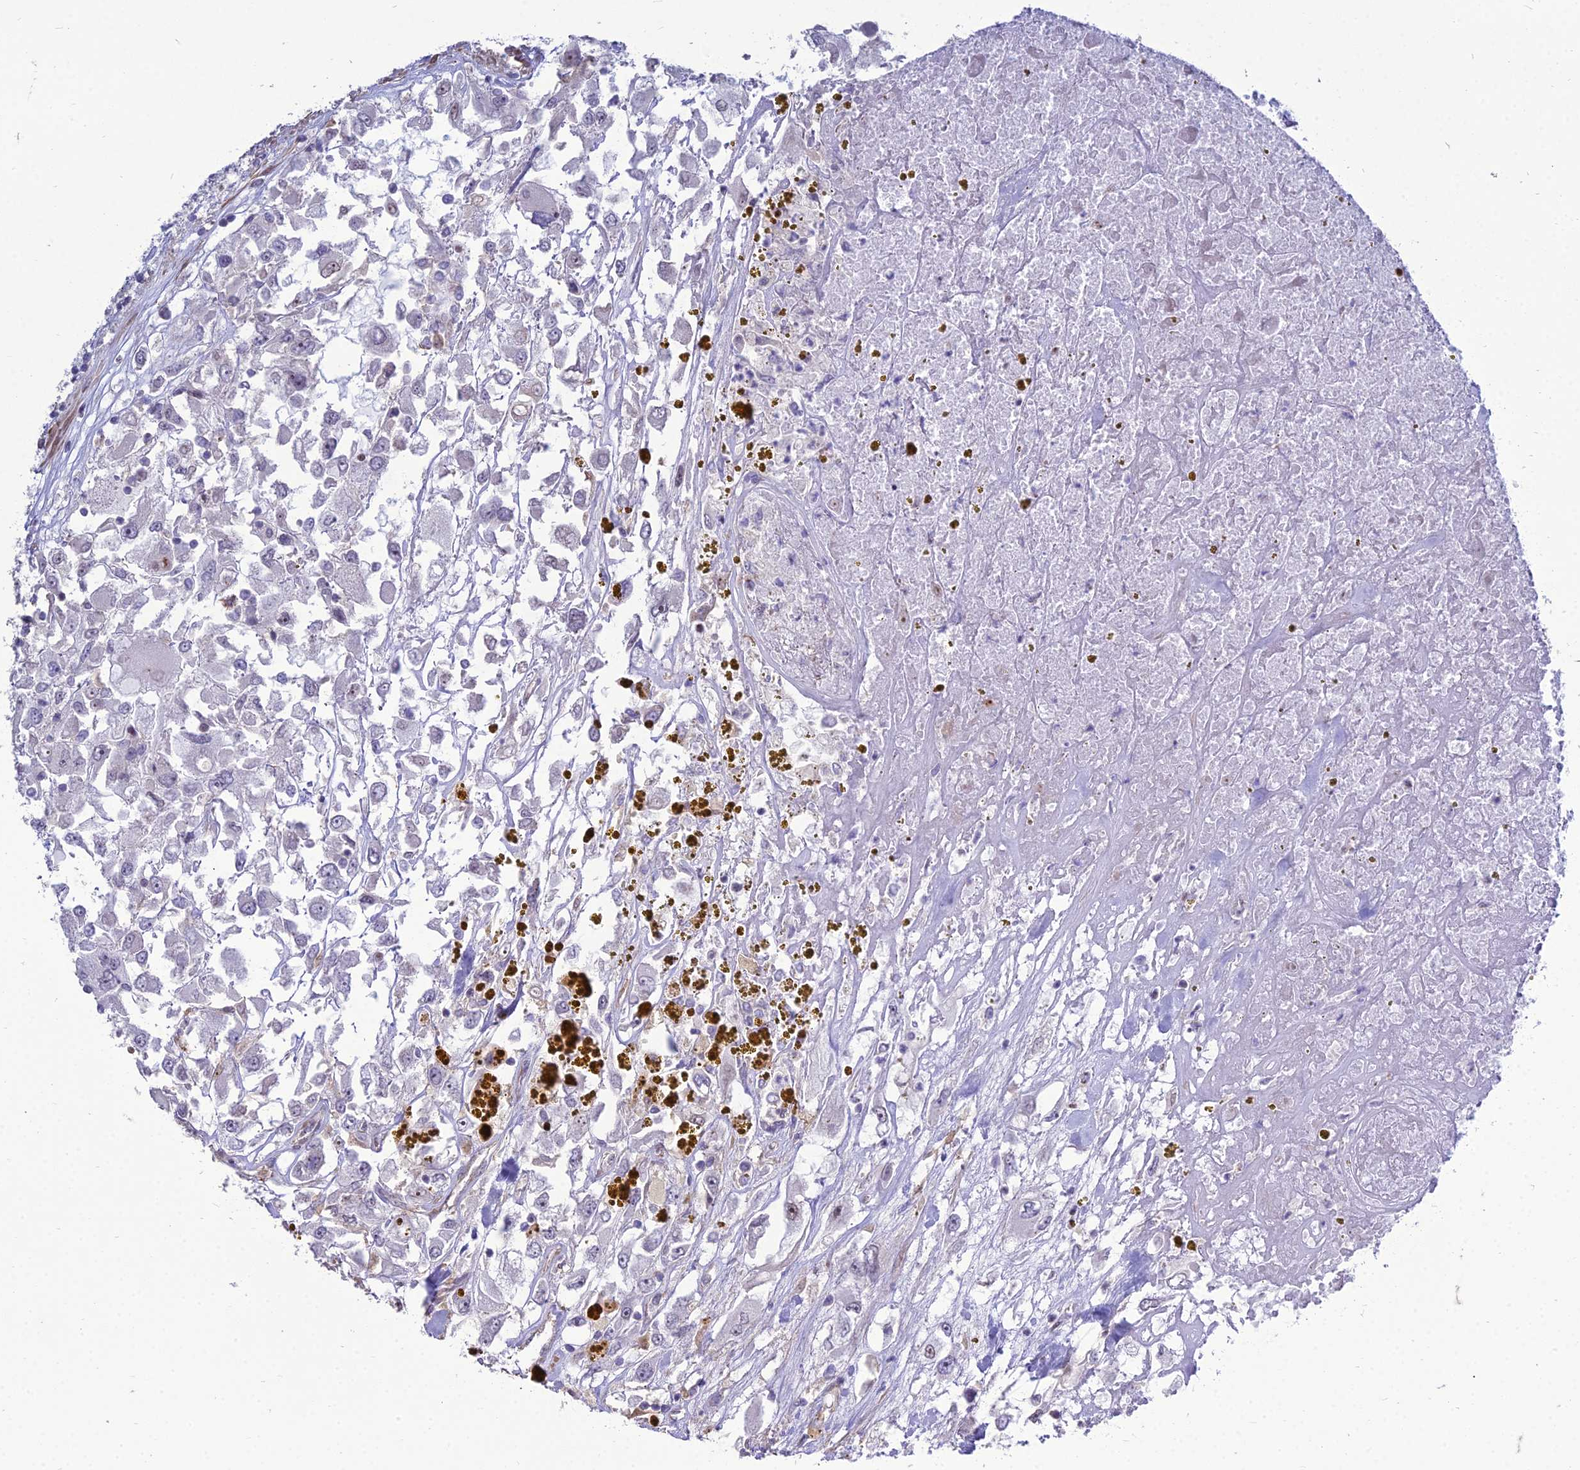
{"staining": {"intensity": "negative", "quantity": "none", "location": "none"}, "tissue": "renal cancer", "cell_type": "Tumor cells", "image_type": "cancer", "snomed": [{"axis": "morphology", "description": "Adenocarcinoma, NOS"}, {"axis": "topography", "description": "Kidney"}], "caption": "A histopathology image of human renal cancer is negative for staining in tumor cells.", "gene": "TSPYL2", "patient": {"sex": "female", "age": 52}}